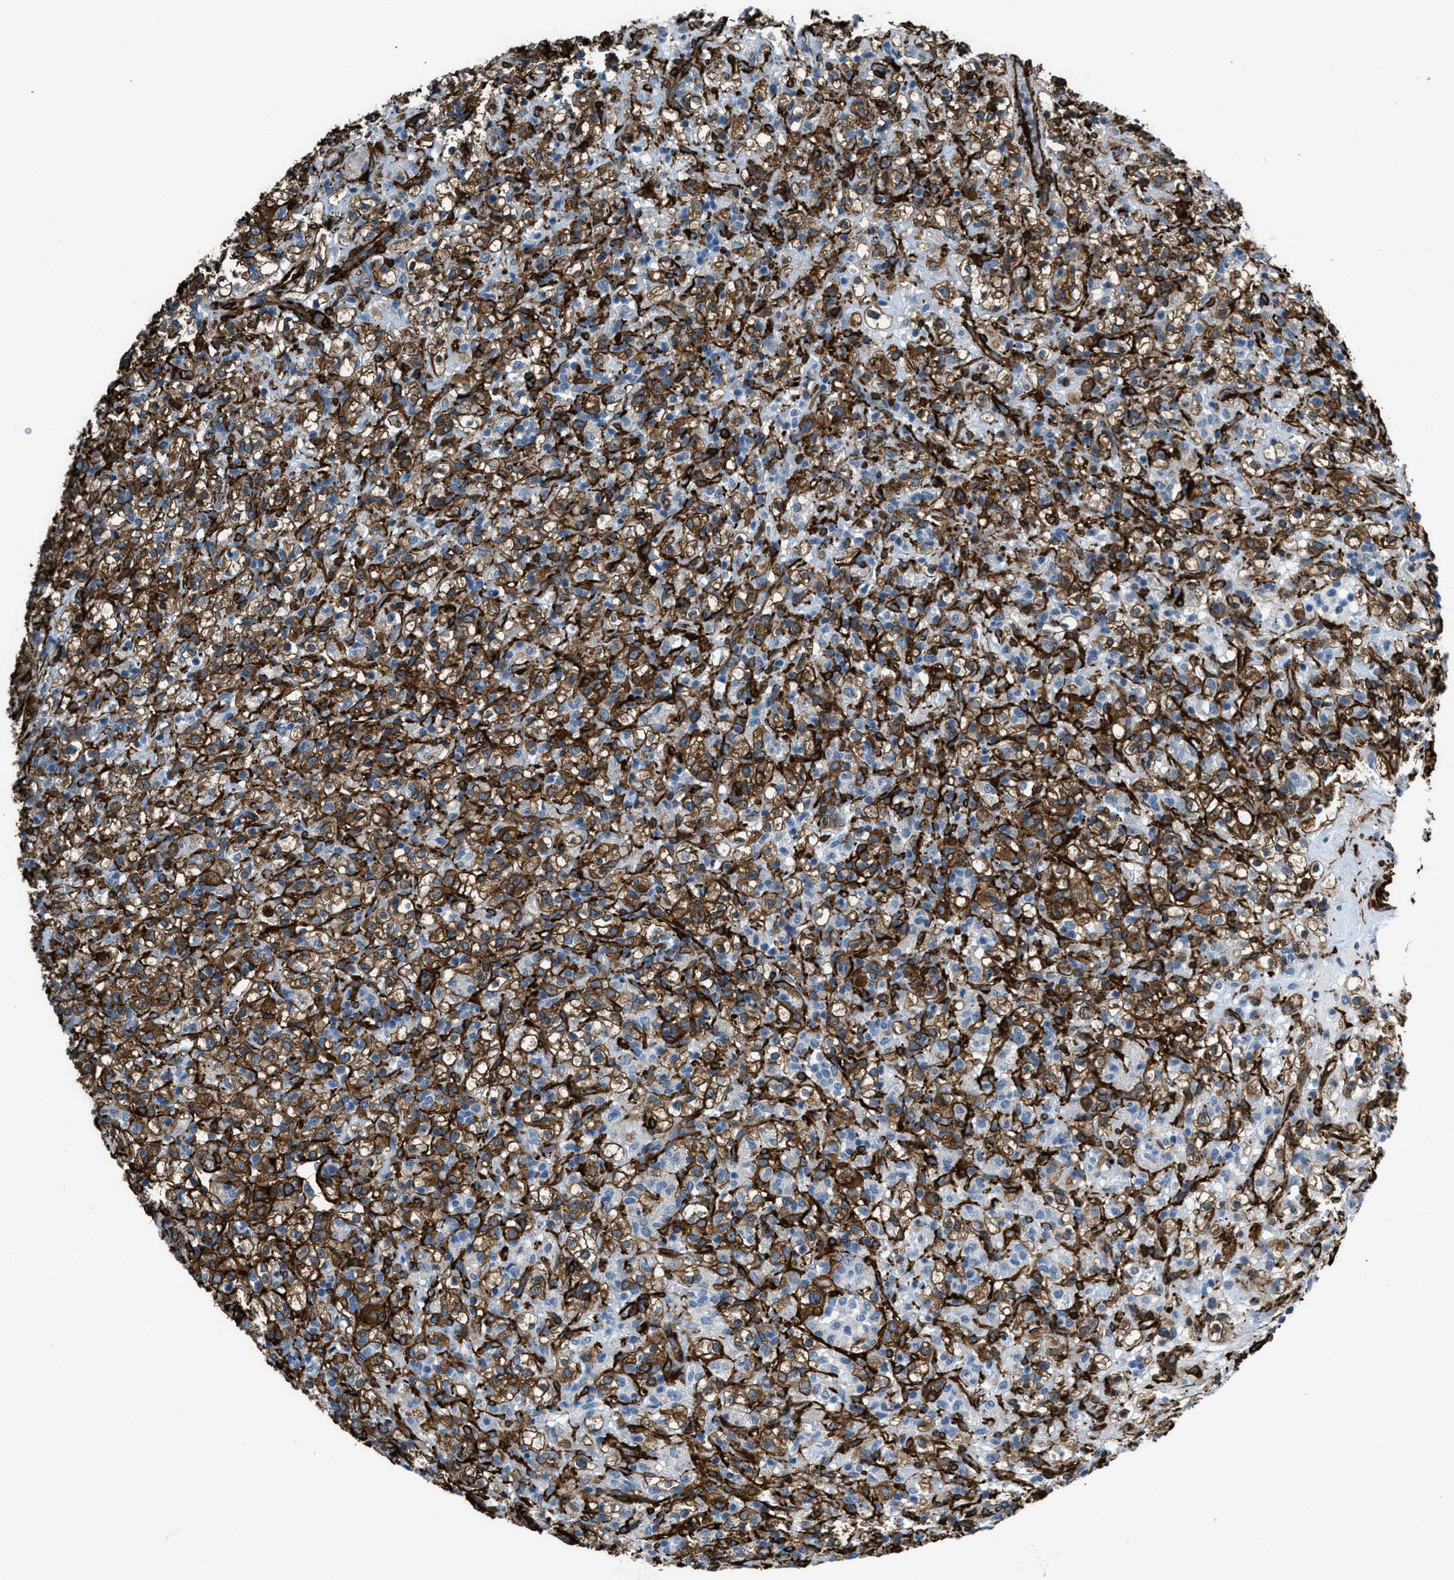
{"staining": {"intensity": "moderate", "quantity": ">75%", "location": "cytoplasmic/membranous"}, "tissue": "renal cancer", "cell_type": "Tumor cells", "image_type": "cancer", "snomed": [{"axis": "morphology", "description": "Normal tissue, NOS"}, {"axis": "morphology", "description": "Adenocarcinoma, NOS"}, {"axis": "topography", "description": "Kidney"}], "caption": "Tumor cells exhibit moderate cytoplasmic/membranous staining in about >75% of cells in renal adenocarcinoma.", "gene": "CALD1", "patient": {"sex": "female", "age": 72}}